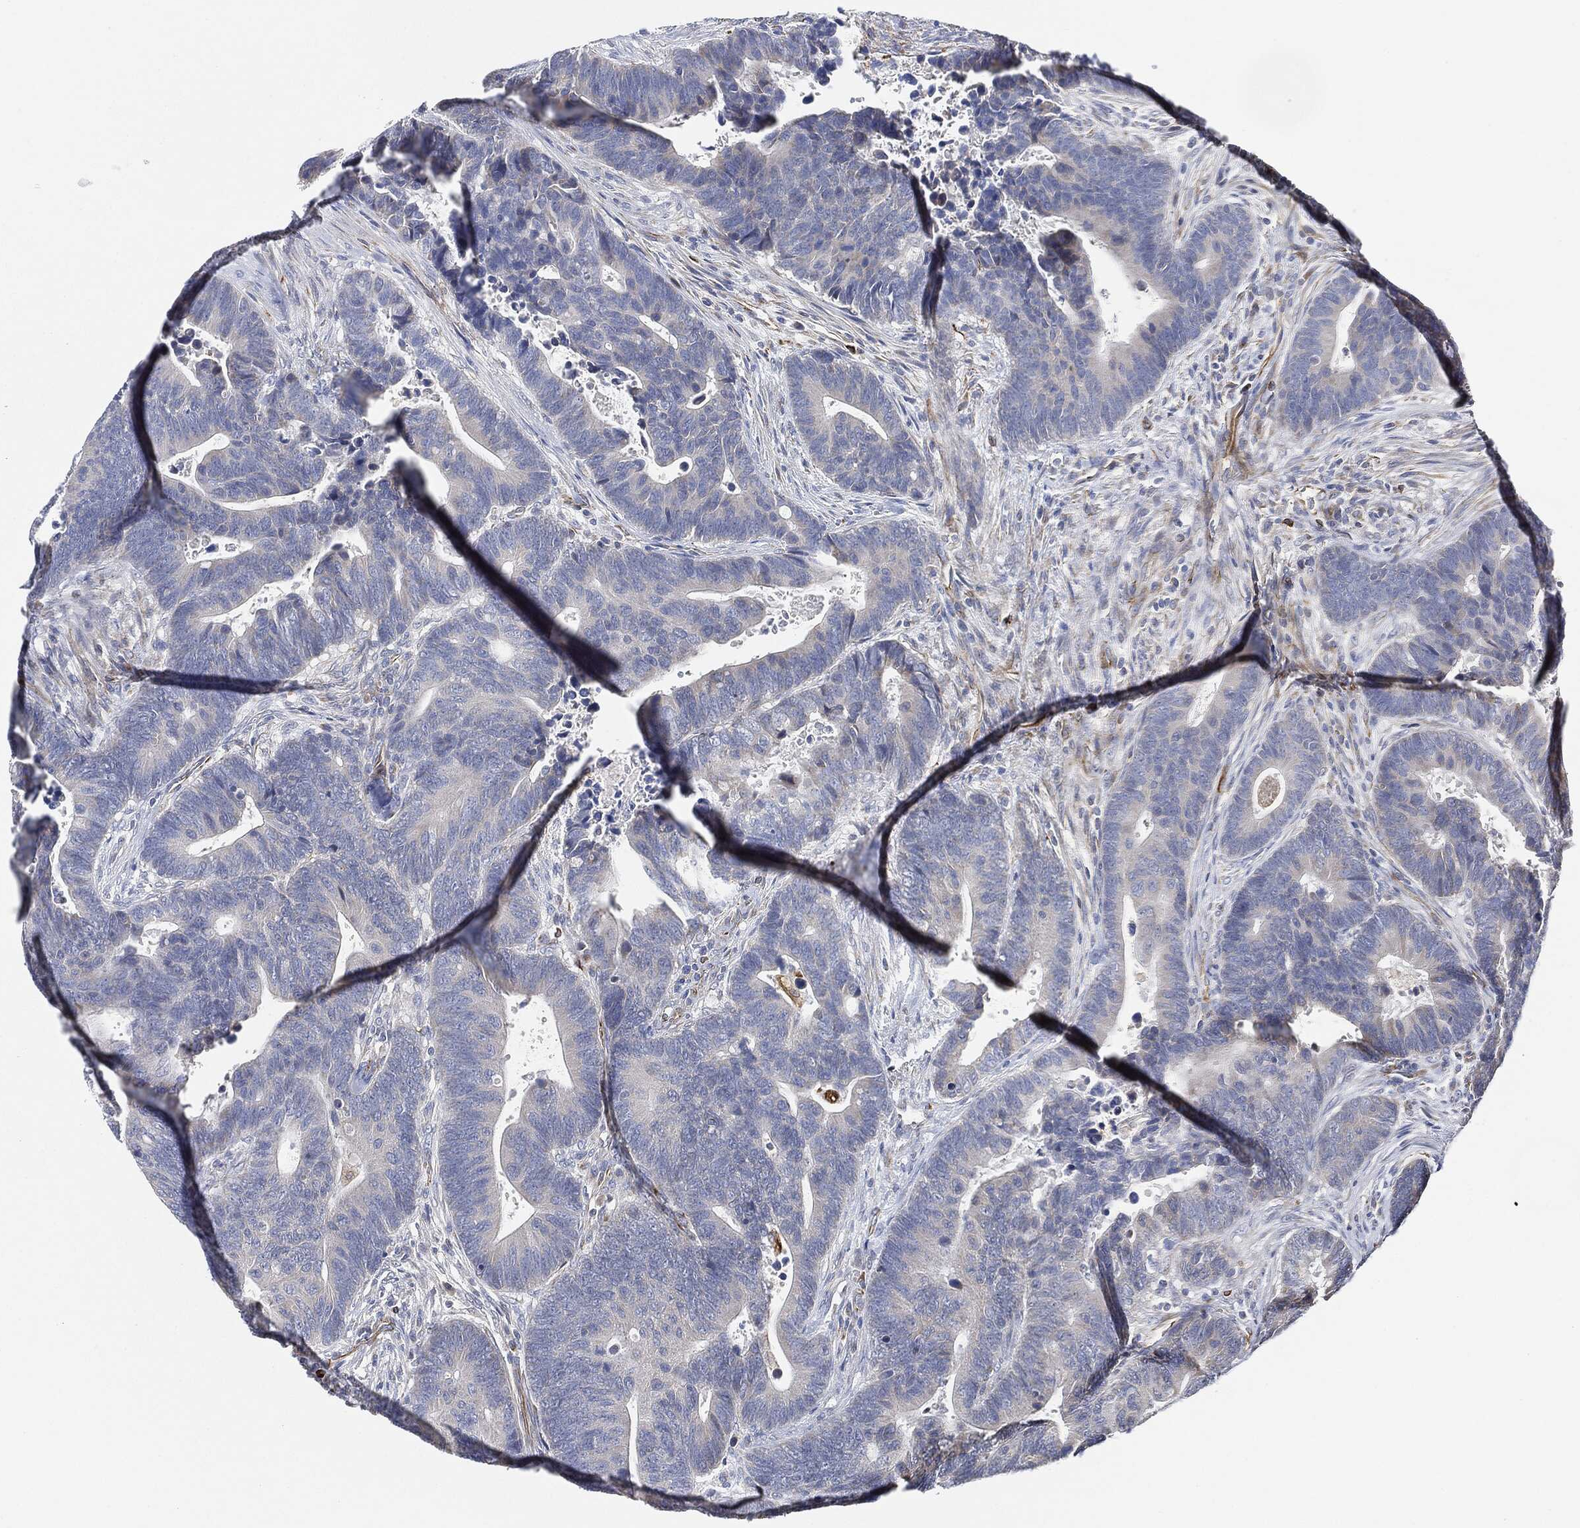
{"staining": {"intensity": "negative", "quantity": "none", "location": "none"}, "tissue": "colorectal cancer", "cell_type": "Tumor cells", "image_type": "cancer", "snomed": [{"axis": "morphology", "description": "Adenocarcinoma, NOS"}, {"axis": "topography", "description": "Colon"}], "caption": "Histopathology image shows no significant protein expression in tumor cells of adenocarcinoma (colorectal).", "gene": "THSD1", "patient": {"sex": "male", "age": 75}}